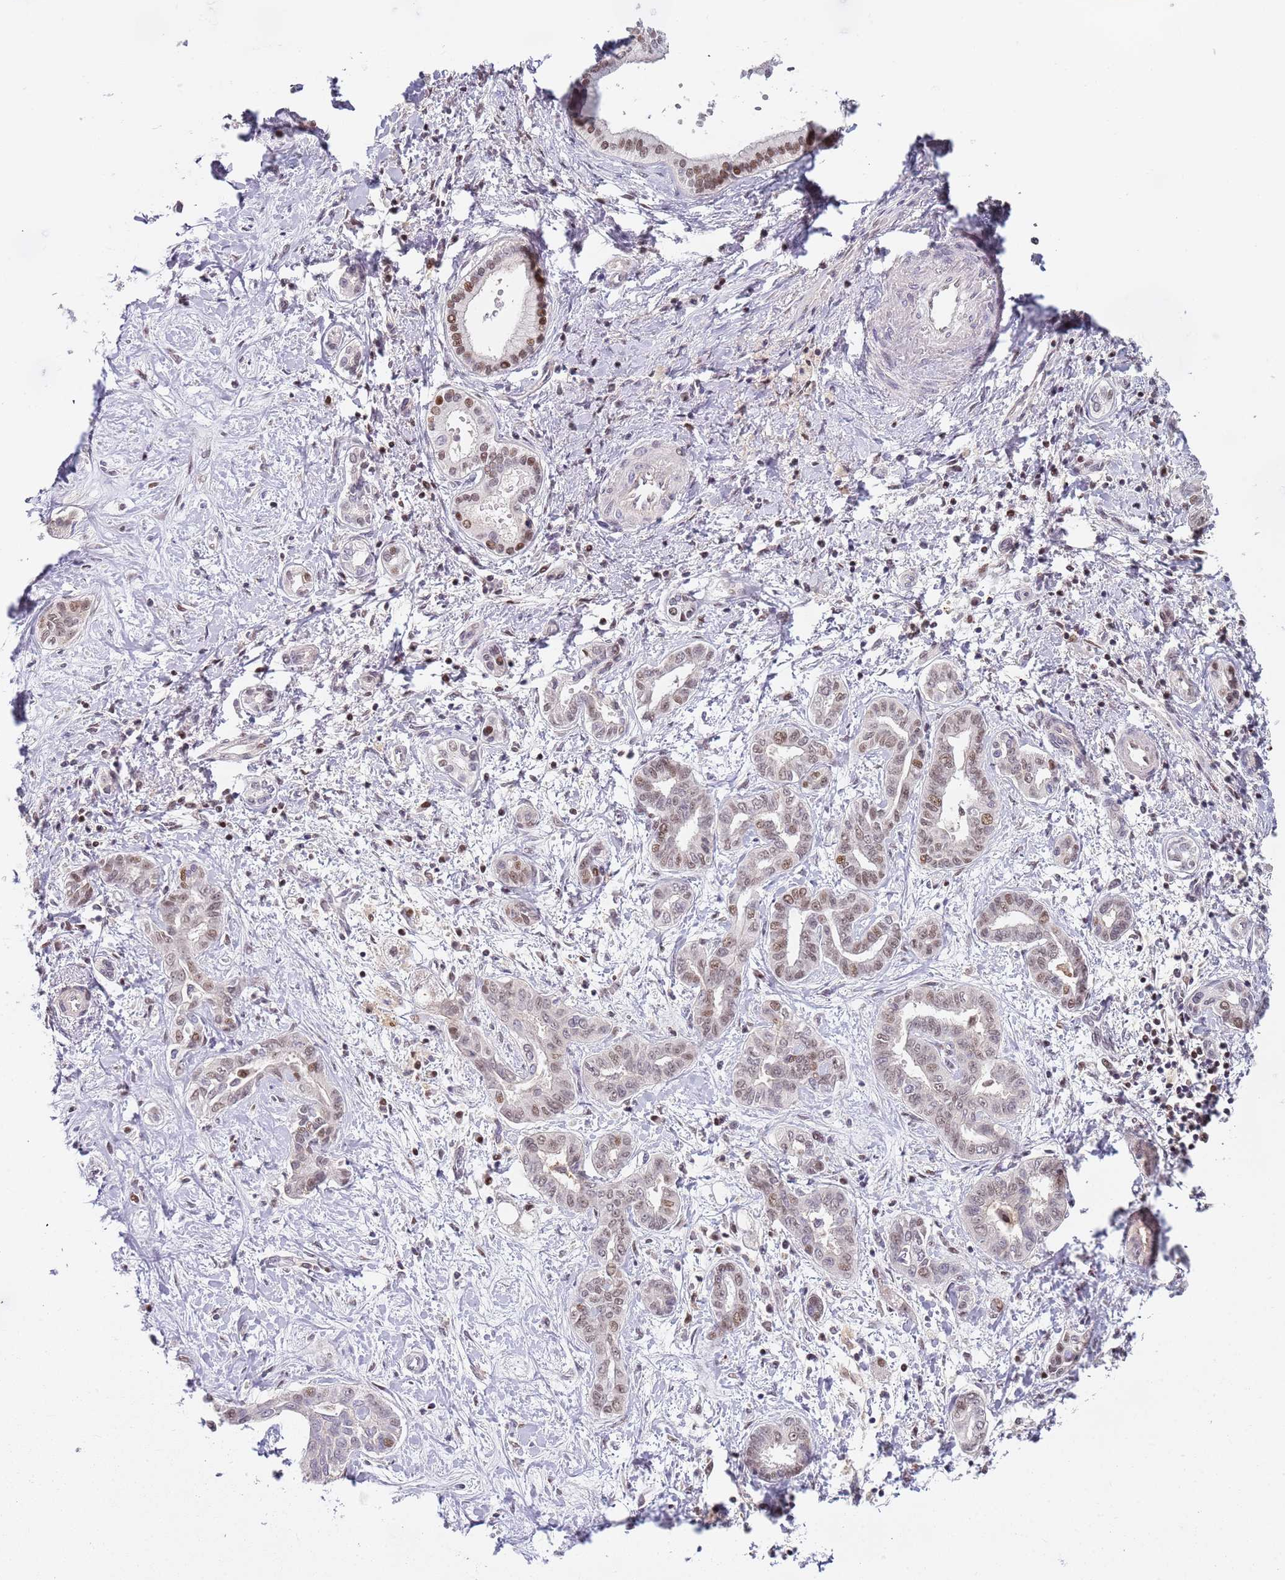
{"staining": {"intensity": "moderate", "quantity": ">75%", "location": "nuclear"}, "tissue": "liver cancer", "cell_type": "Tumor cells", "image_type": "cancer", "snomed": [{"axis": "morphology", "description": "Cholangiocarcinoma"}, {"axis": "topography", "description": "Liver"}], "caption": "Human cholangiocarcinoma (liver) stained with a brown dye reveals moderate nuclear positive staining in approximately >75% of tumor cells.", "gene": "GSTO2", "patient": {"sex": "female", "age": 77}}